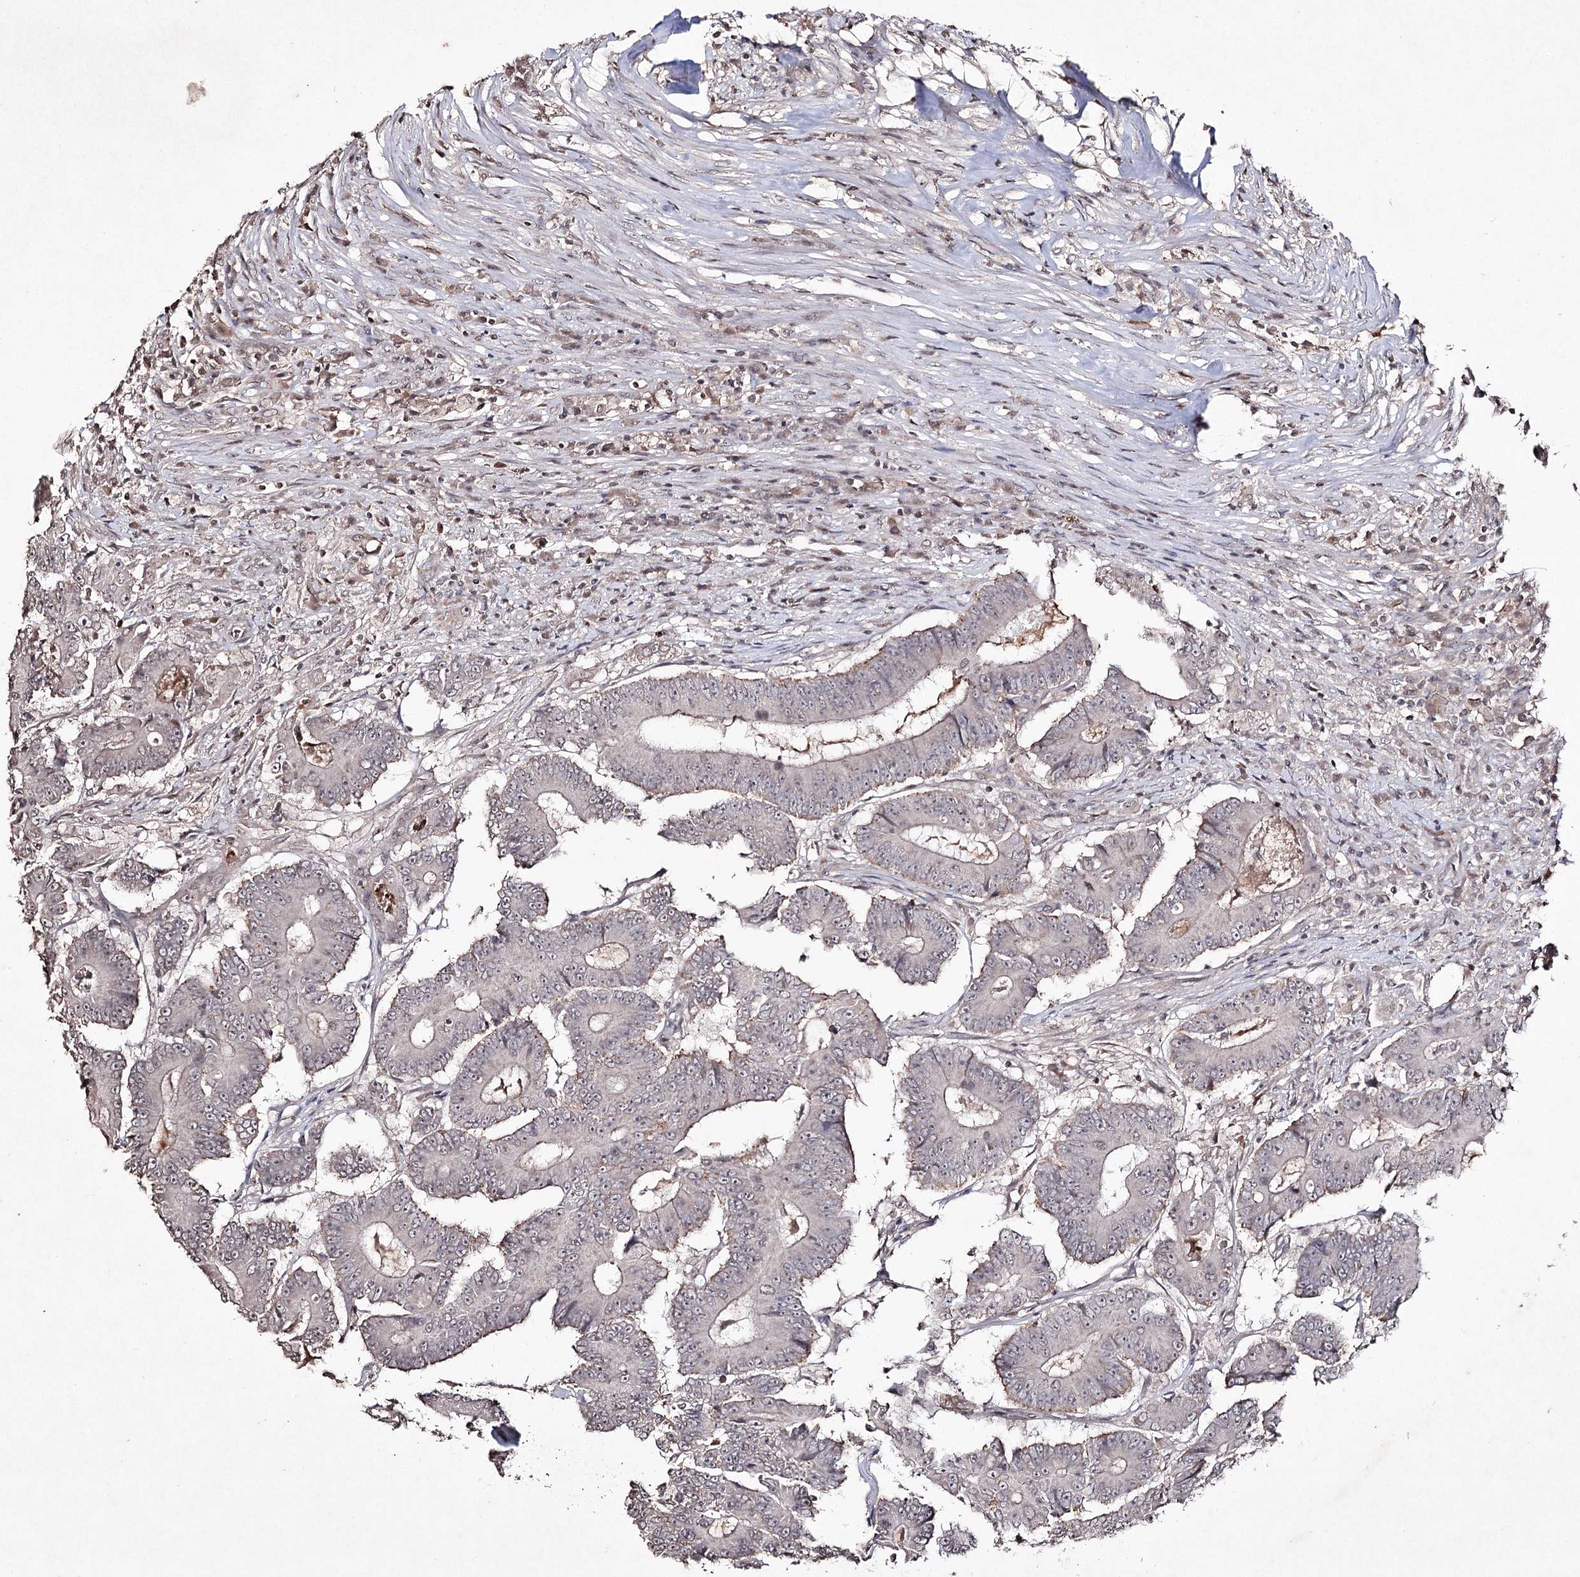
{"staining": {"intensity": "weak", "quantity": "<25%", "location": "cytoplasmic/membranous"}, "tissue": "colorectal cancer", "cell_type": "Tumor cells", "image_type": "cancer", "snomed": [{"axis": "morphology", "description": "Adenocarcinoma, NOS"}, {"axis": "topography", "description": "Colon"}], "caption": "Colorectal cancer (adenocarcinoma) stained for a protein using immunohistochemistry displays no staining tumor cells.", "gene": "SYNGR3", "patient": {"sex": "male", "age": 83}}